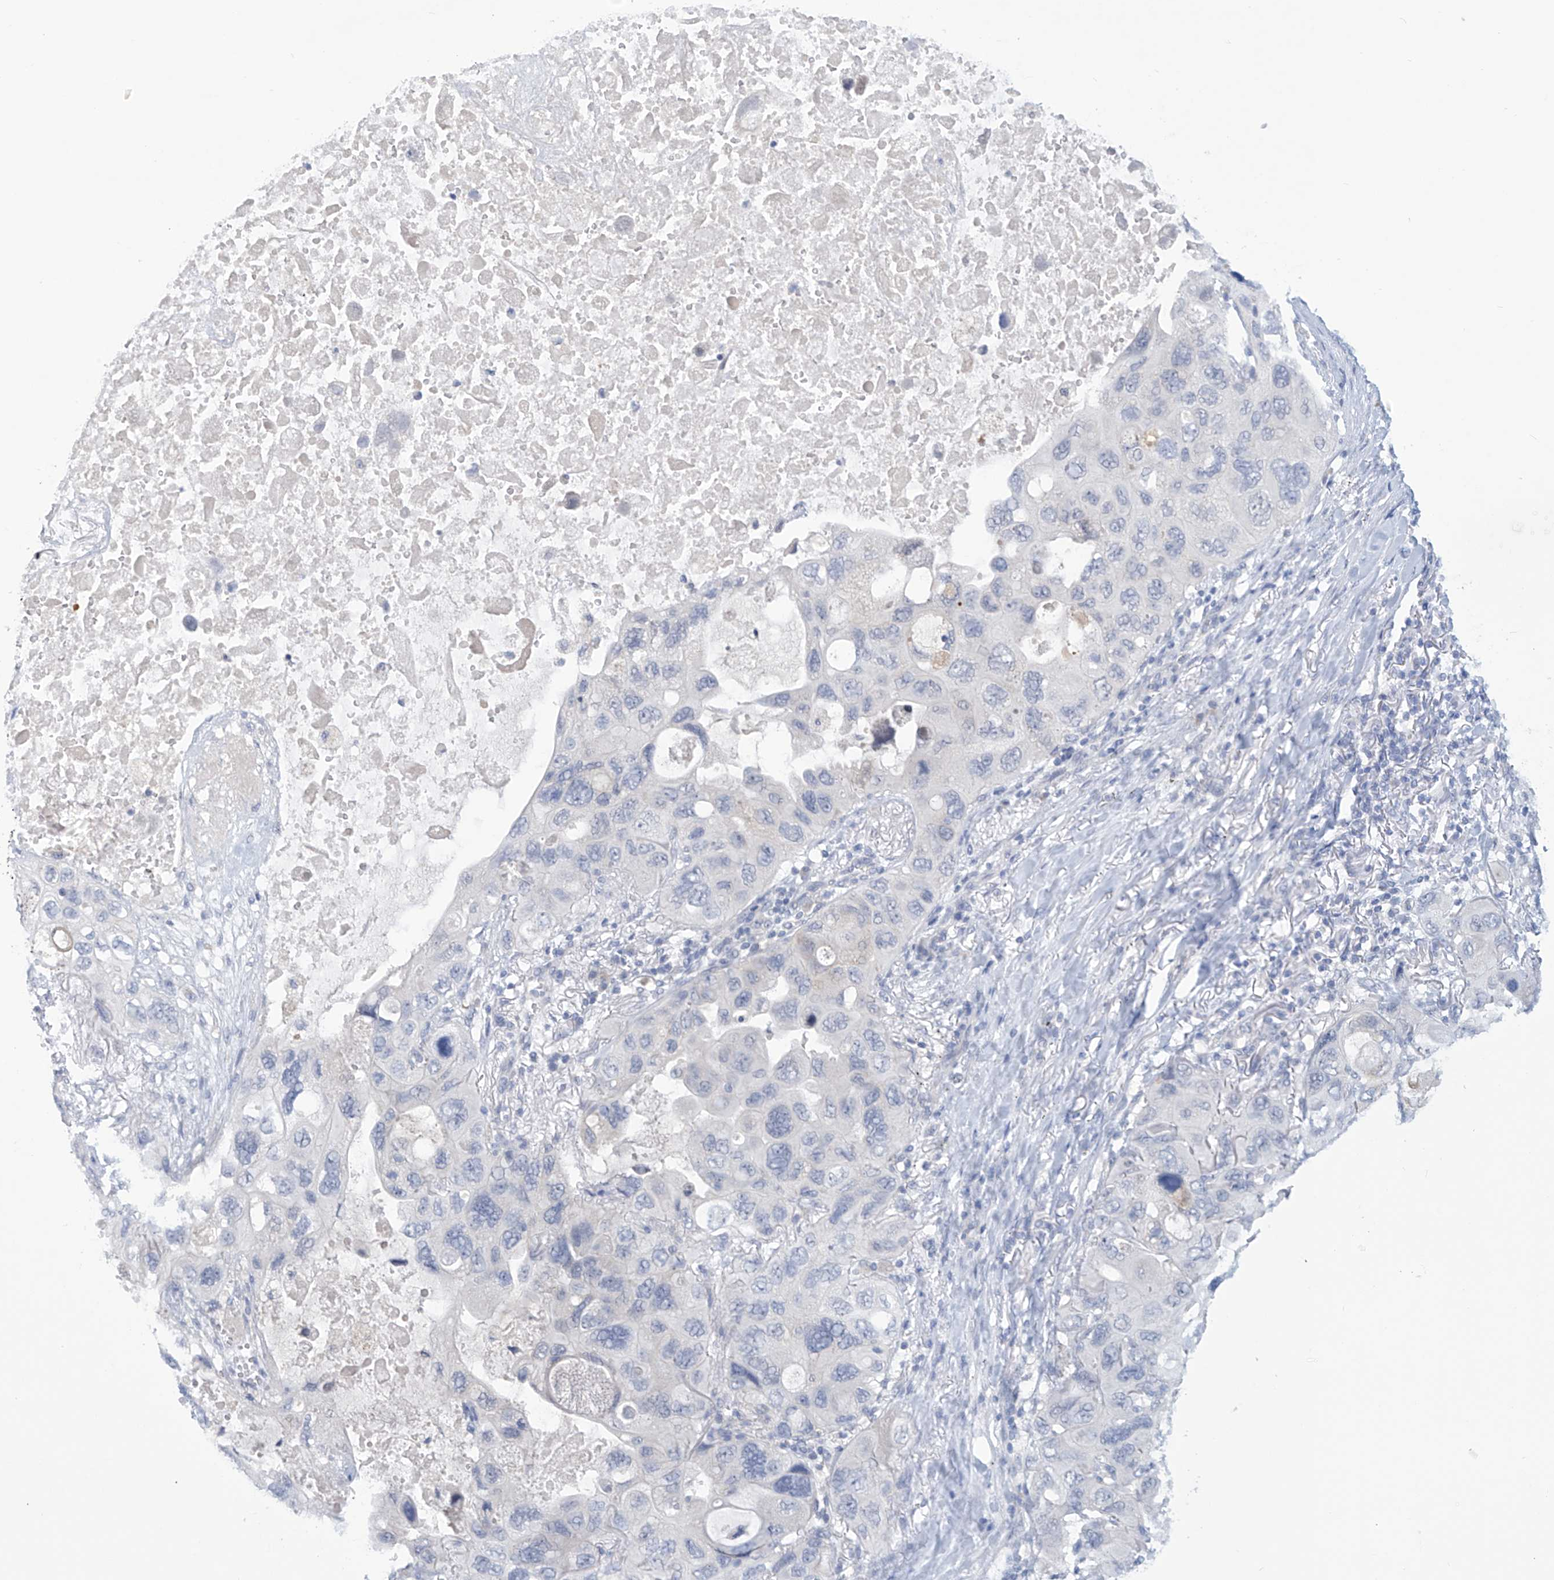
{"staining": {"intensity": "negative", "quantity": "none", "location": "none"}, "tissue": "lung cancer", "cell_type": "Tumor cells", "image_type": "cancer", "snomed": [{"axis": "morphology", "description": "Squamous cell carcinoma, NOS"}, {"axis": "topography", "description": "Lung"}], "caption": "Immunohistochemistry photomicrograph of lung cancer (squamous cell carcinoma) stained for a protein (brown), which shows no staining in tumor cells.", "gene": "IBA57", "patient": {"sex": "female", "age": 73}}